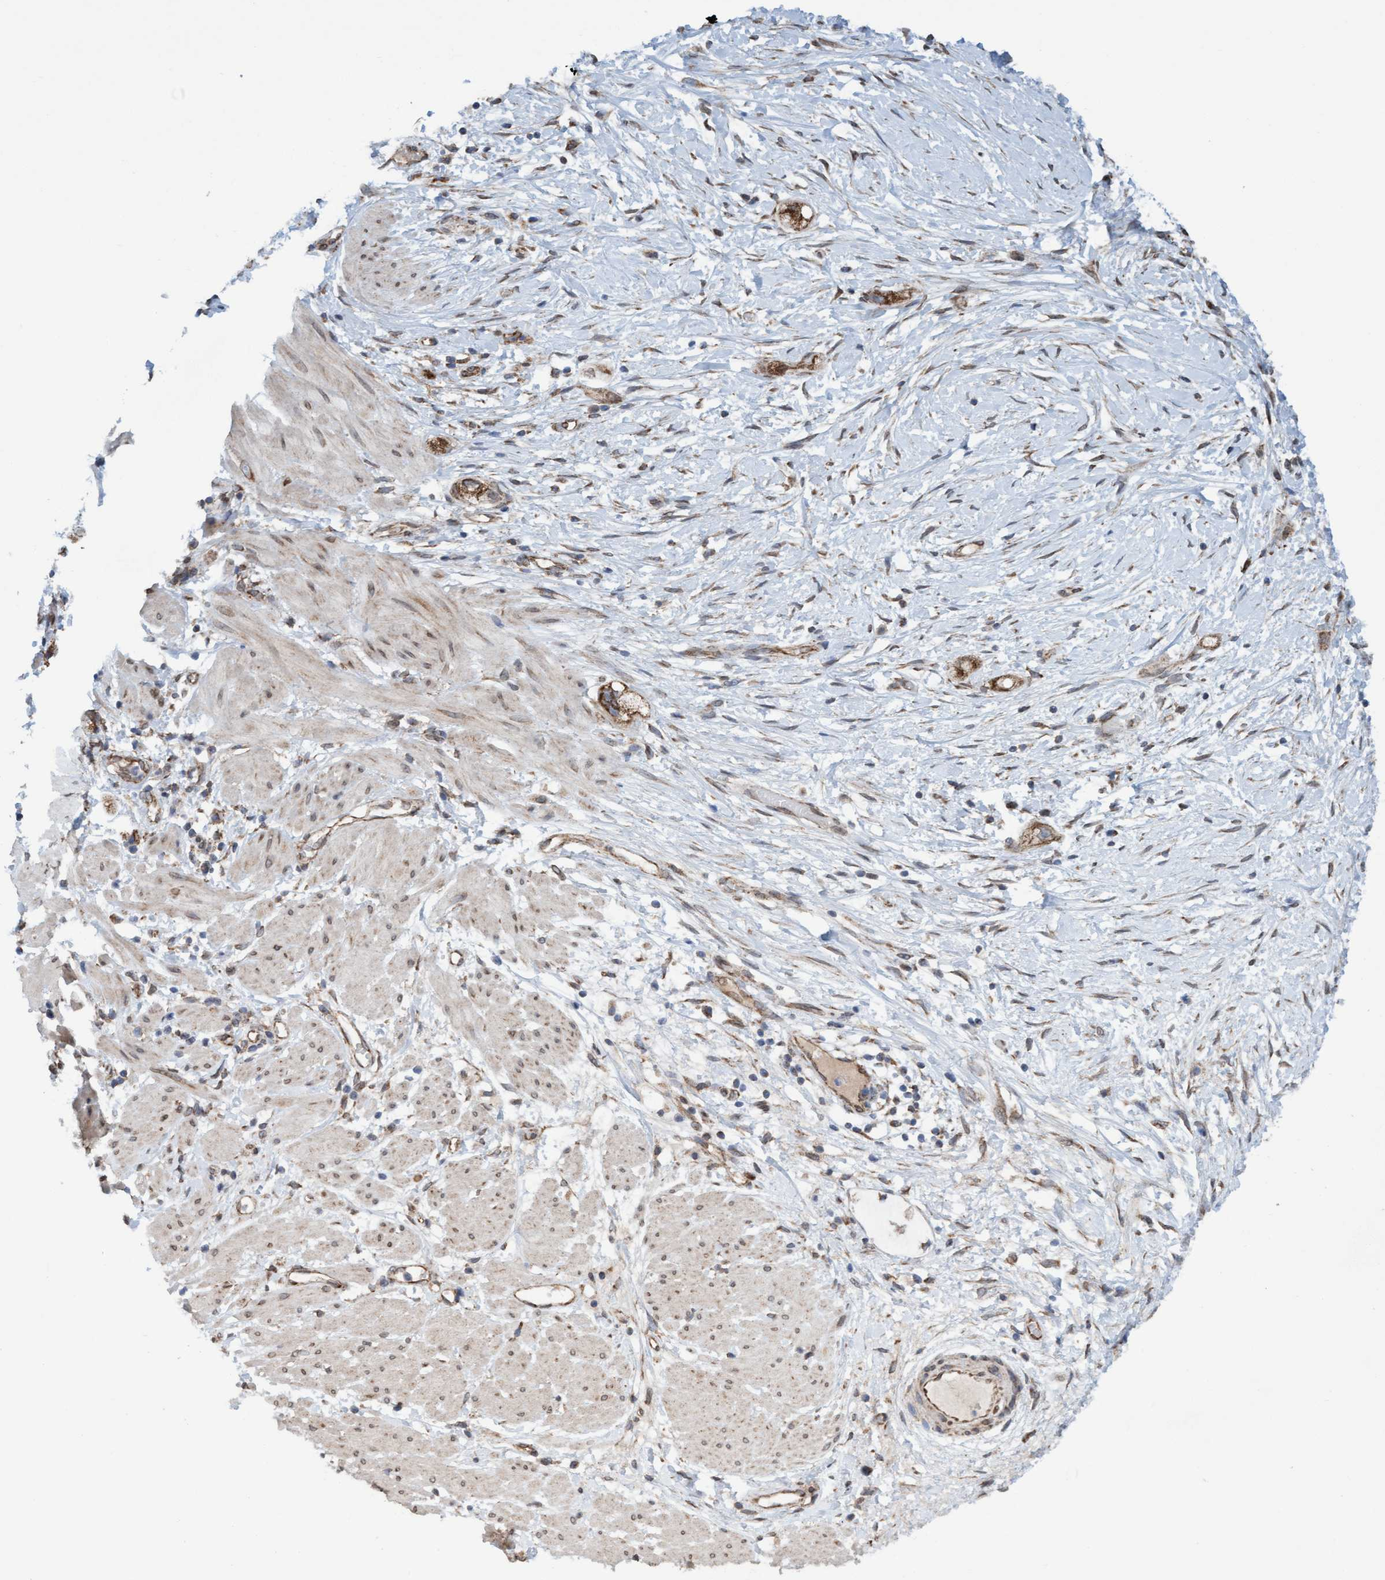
{"staining": {"intensity": "moderate", "quantity": ">75%", "location": "cytoplasmic/membranous"}, "tissue": "stomach cancer", "cell_type": "Tumor cells", "image_type": "cancer", "snomed": [{"axis": "morphology", "description": "Adenocarcinoma, NOS"}, {"axis": "topography", "description": "Stomach"}, {"axis": "topography", "description": "Stomach, lower"}], "caption": "About >75% of tumor cells in stomach cancer demonstrate moderate cytoplasmic/membranous protein expression as visualized by brown immunohistochemical staining.", "gene": "MRPS23", "patient": {"sex": "female", "age": 48}}